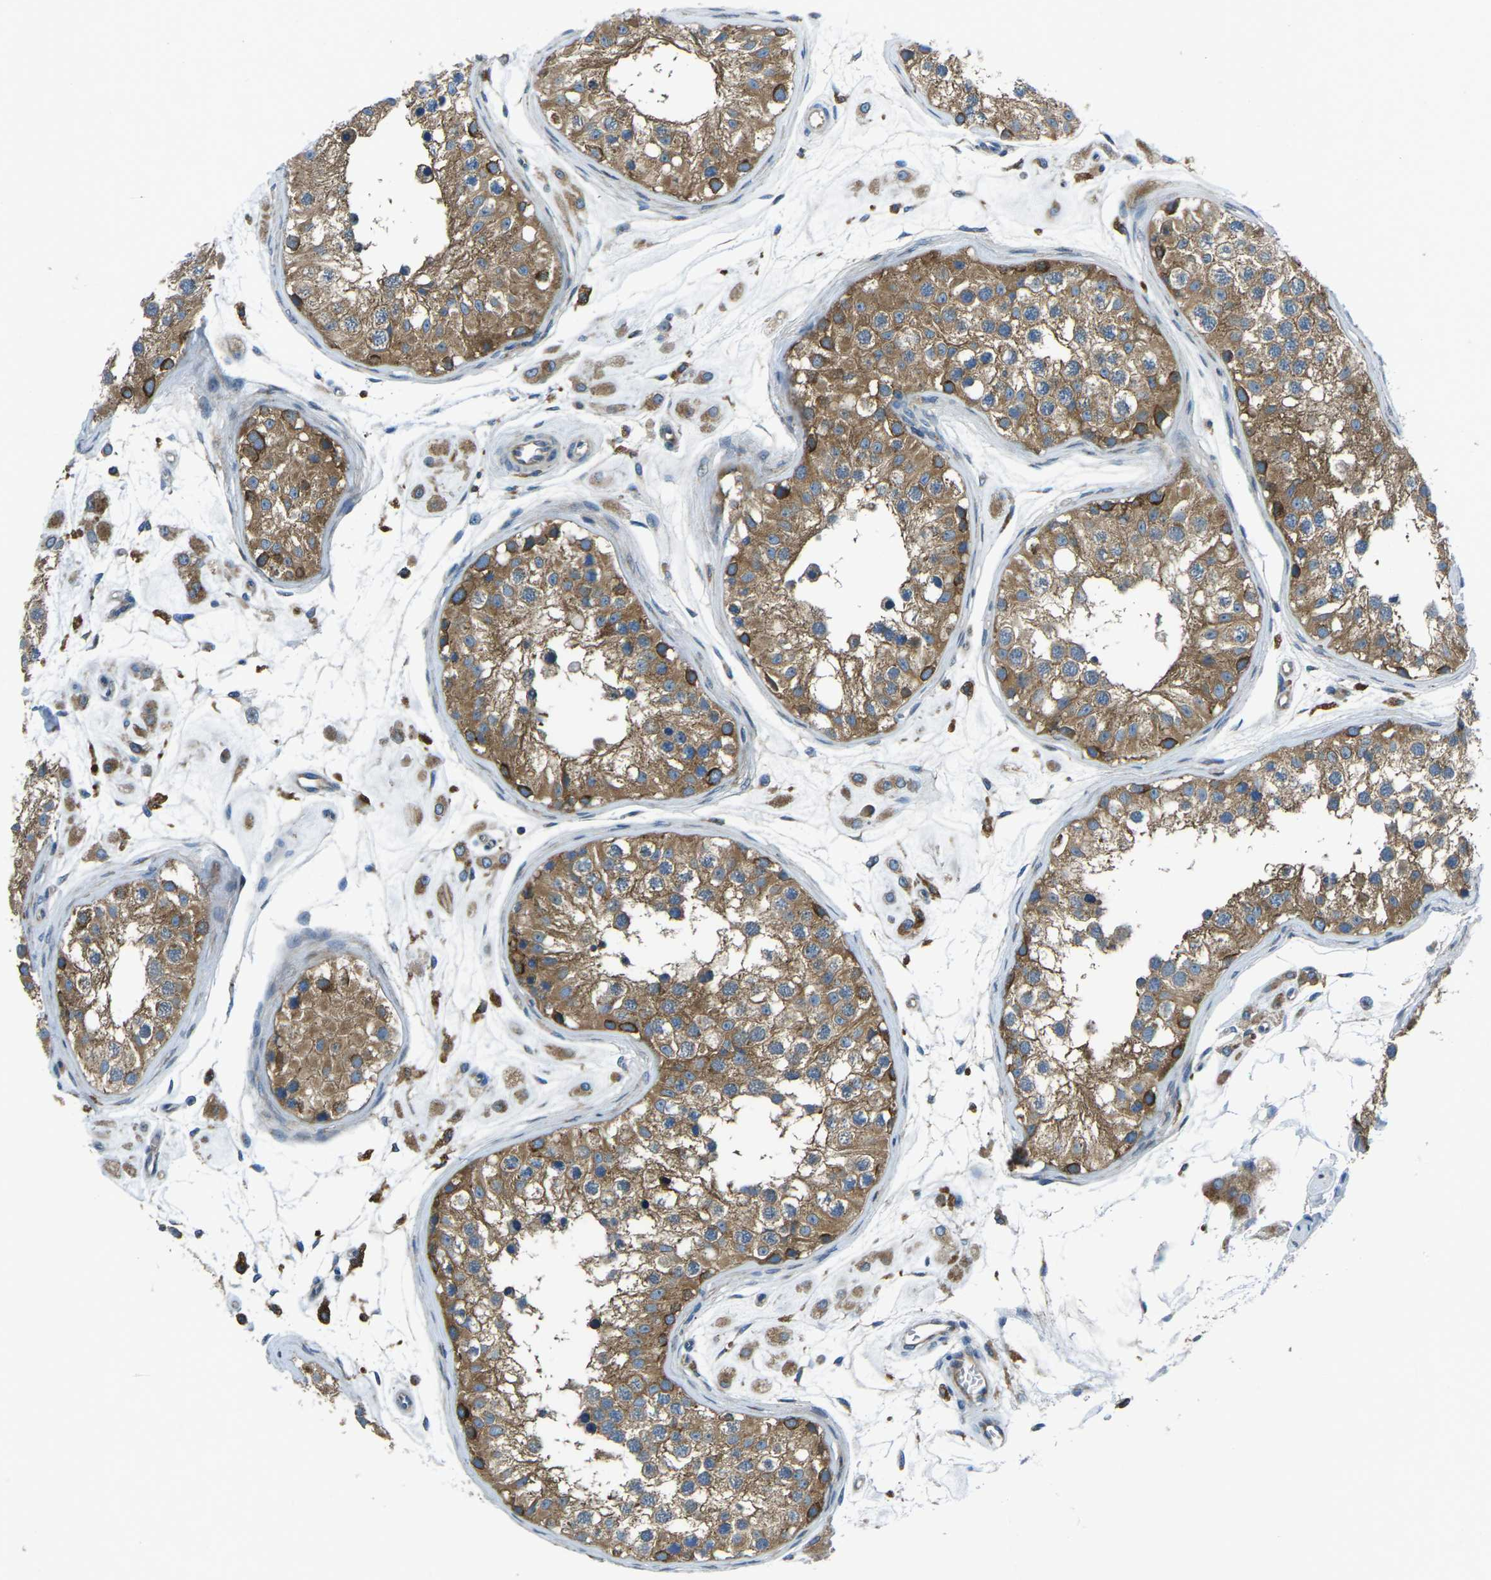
{"staining": {"intensity": "moderate", "quantity": ">75%", "location": "cytoplasmic/membranous"}, "tissue": "testis", "cell_type": "Cells in seminiferous ducts", "image_type": "normal", "snomed": [{"axis": "morphology", "description": "Normal tissue, NOS"}, {"axis": "morphology", "description": "Adenocarcinoma, metastatic, NOS"}, {"axis": "topography", "description": "Testis"}], "caption": "The histopathology image demonstrates immunohistochemical staining of normal testis. There is moderate cytoplasmic/membranous staining is identified in approximately >75% of cells in seminiferous ducts.", "gene": "CDK17", "patient": {"sex": "male", "age": 26}}